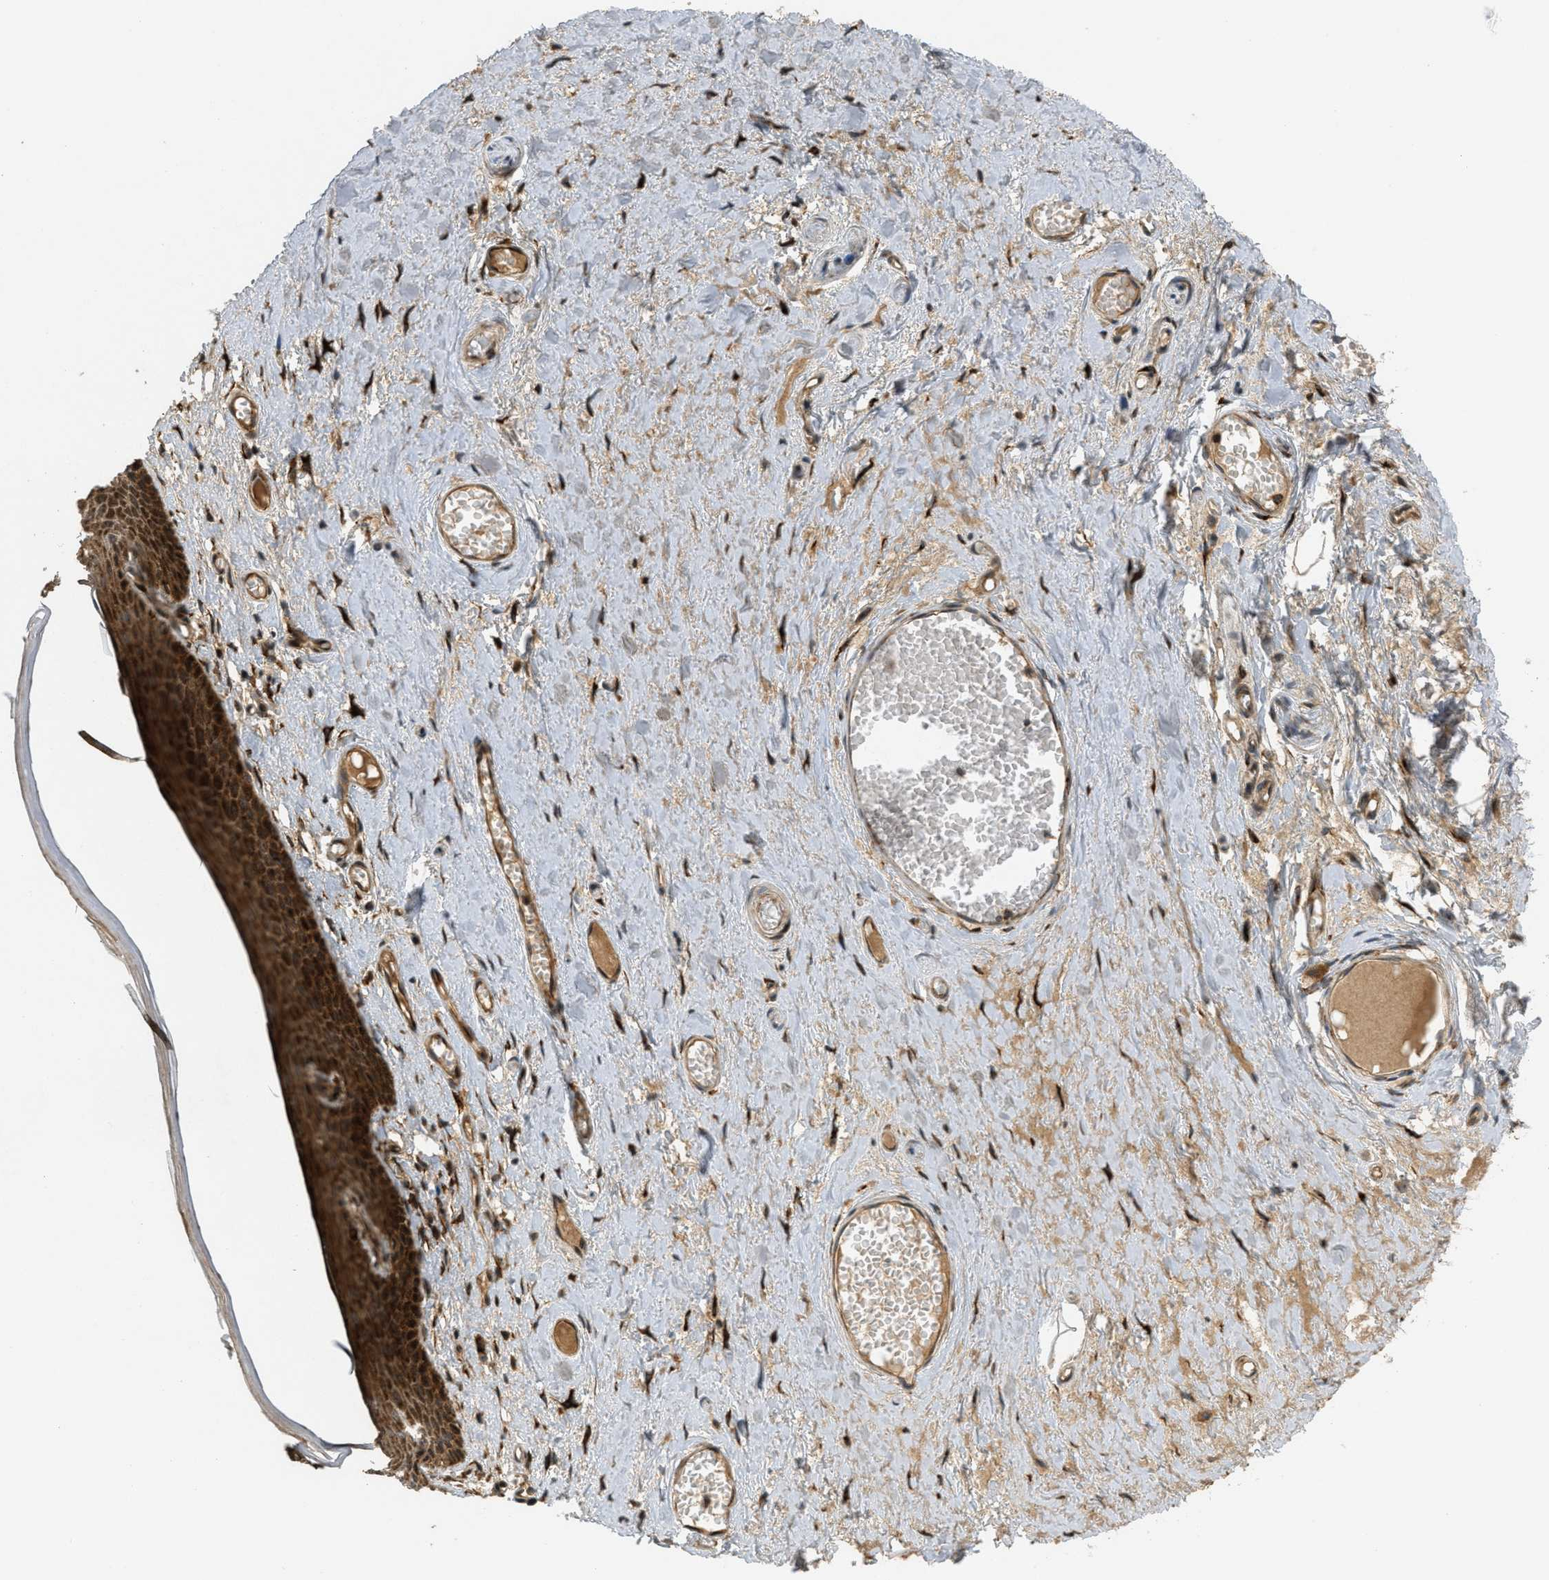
{"staining": {"intensity": "strong", "quantity": ">75%", "location": "cytoplasmic/membranous"}, "tissue": "skin", "cell_type": "Epidermal cells", "image_type": "normal", "snomed": [{"axis": "morphology", "description": "Normal tissue, NOS"}, {"axis": "topography", "description": "Adipose tissue"}, {"axis": "topography", "description": "Vascular tissue"}, {"axis": "topography", "description": "Anal"}, {"axis": "topography", "description": "Peripheral nerve tissue"}], "caption": "Immunohistochemistry histopathology image of unremarkable skin stained for a protein (brown), which shows high levels of strong cytoplasmic/membranous staining in about >75% of epidermal cells.", "gene": "PCDH18", "patient": {"sex": "female", "age": 54}}